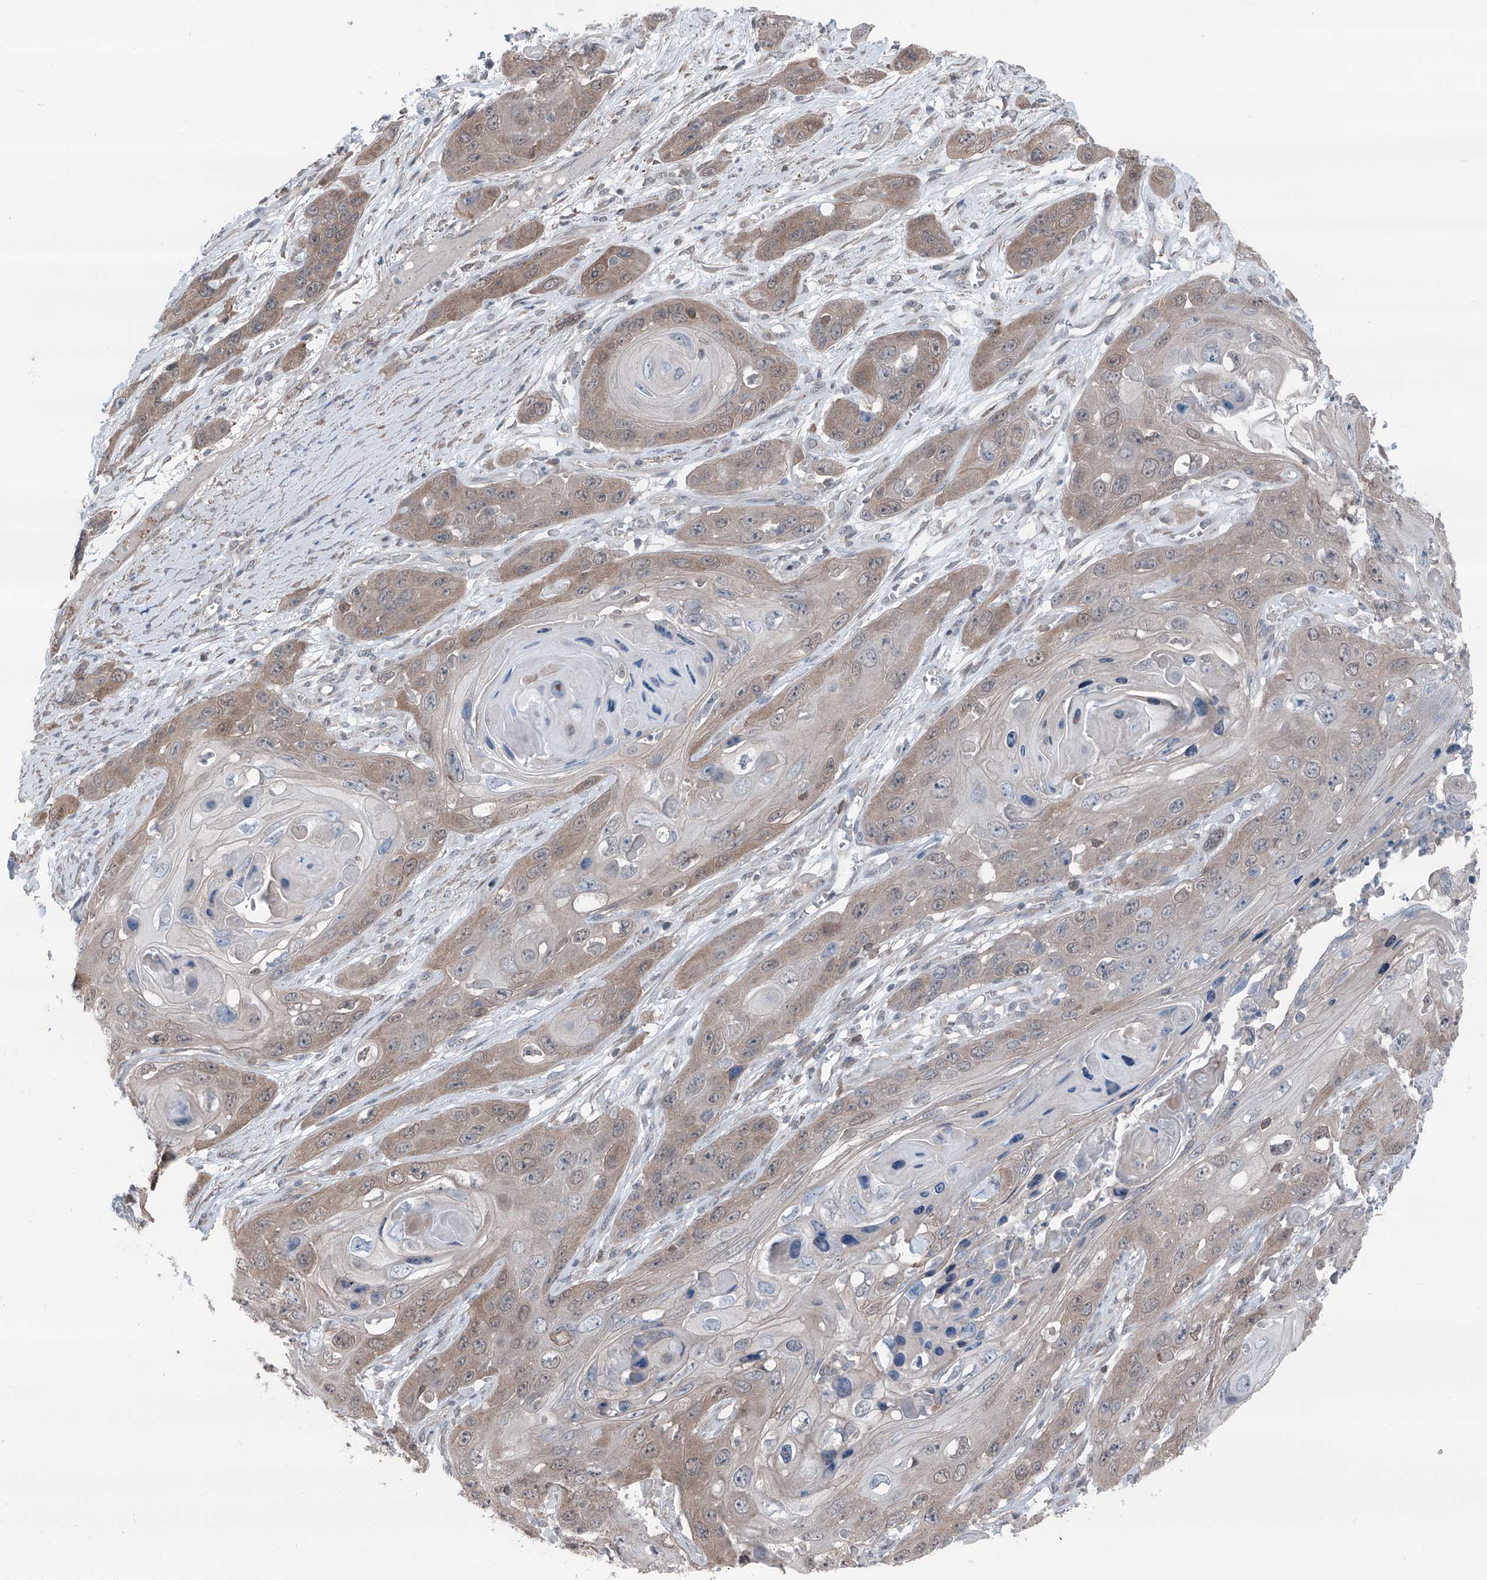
{"staining": {"intensity": "weak", "quantity": ">75%", "location": "cytoplasmic/membranous"}, "tissue": "skin cancer", "cell_type": "Tumor cells", "image_type": "cancer", "snomed": [{"axis": "morphology", "description": "Squamous cell carcinoma, NOS"}, {"axis": "topography", "description": "Skin"}], "caption": "Immunohistochemistry (IHC) of squamous cell carcinoma (skin) reveals low levels of weak cytoplasmic/membranous staining in about >75% of tumor cells.", "gene": "HSPB11", "patient": {"sex": "male", "age": 55}}